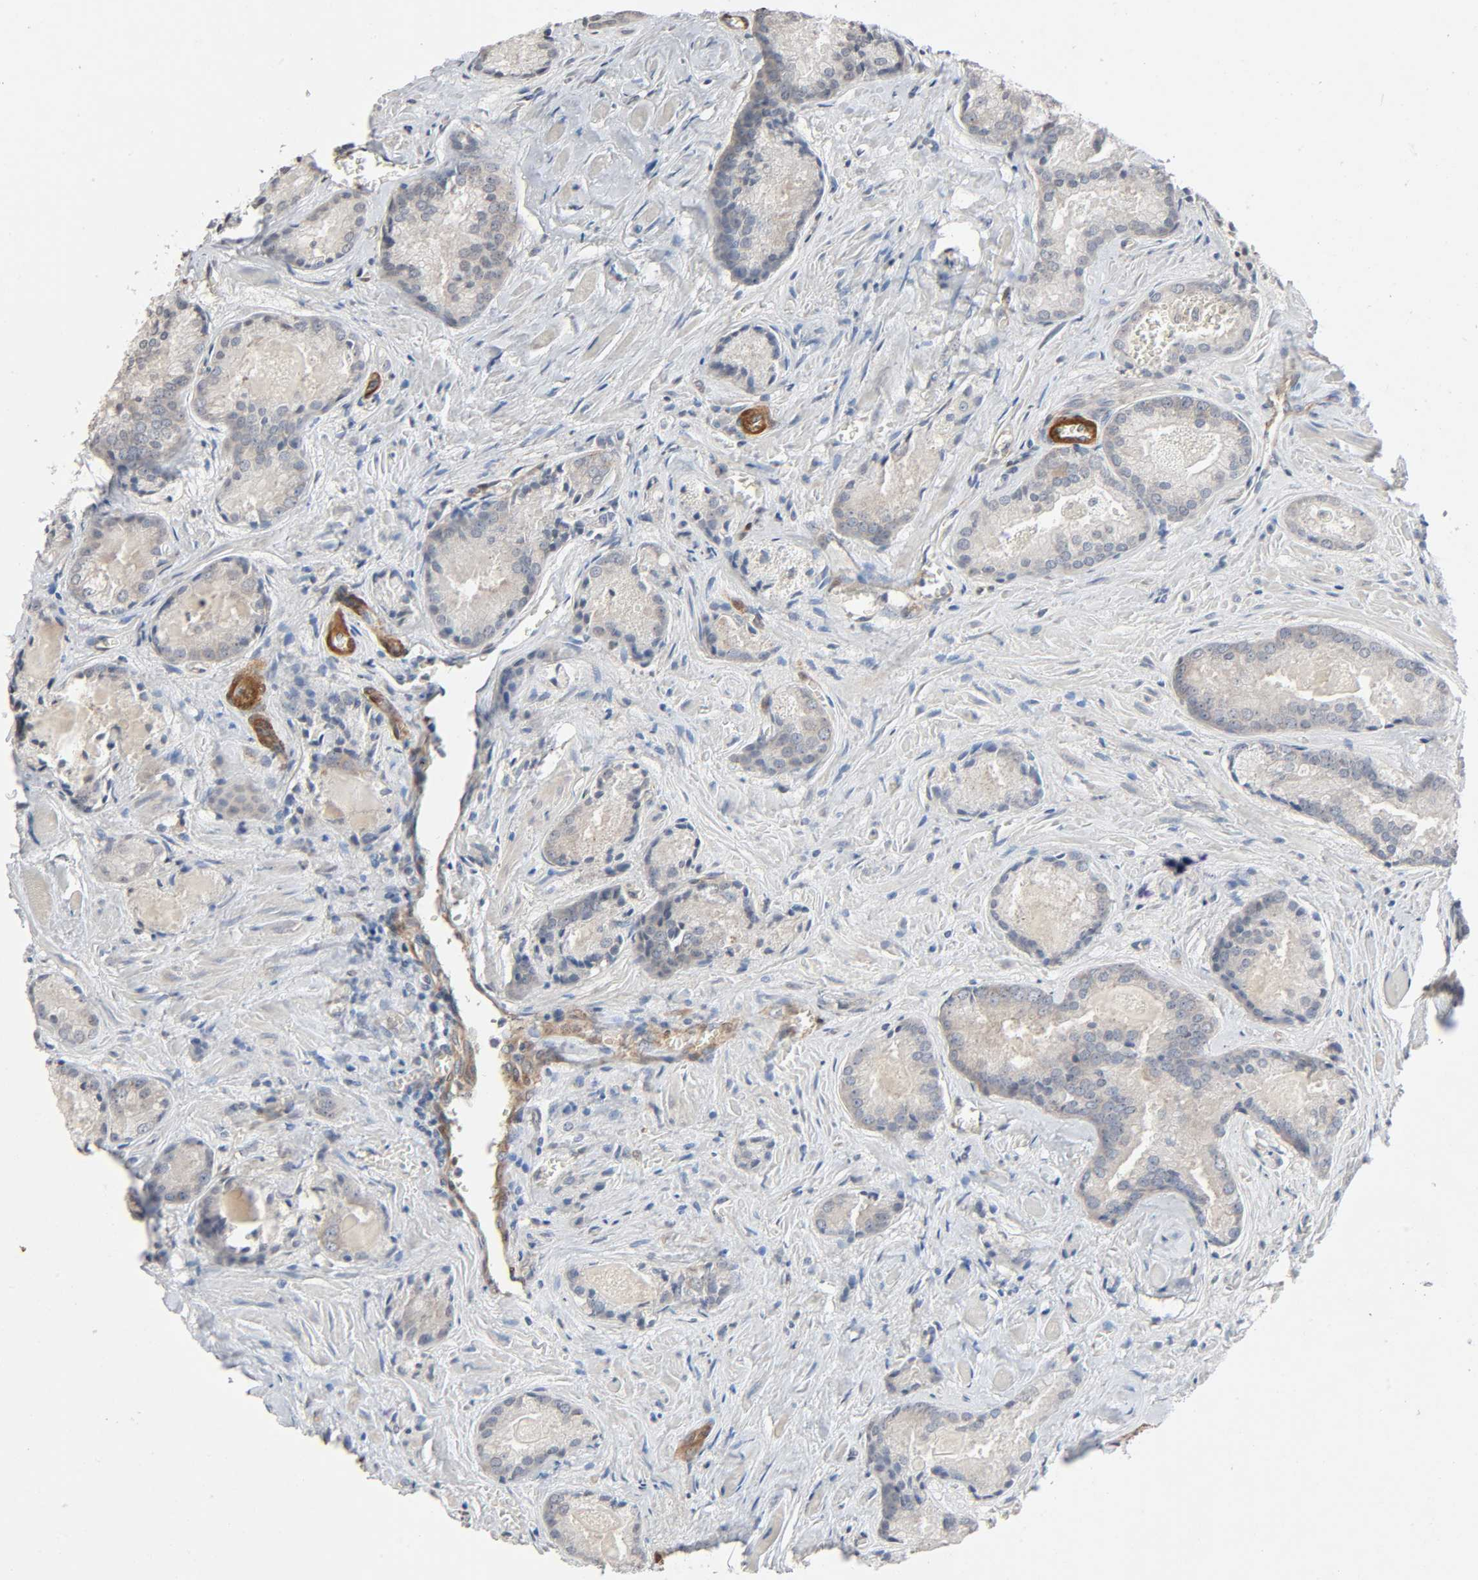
{"staining": {"intensity": "weak", "quantity": "<25%", "location": "cytoplasmic/membranous"}, "tissue": "prostate cancer", "cell_type": "Tumor cells", "image_type": "cancer", "snomed": [{"axis": "morphology", "description": "Adenocarcinoma, Low grade"}, {"axis": "topography", "description": "Prostate"}], "caption": "This is an immunohistochemistry histopathology image of human prostate cancer (adenocarcinoma (low-grade)). There is no positivity in tumor cells.", "gene": "PTK2", "patient": {"sex": "male", "age": 64}}